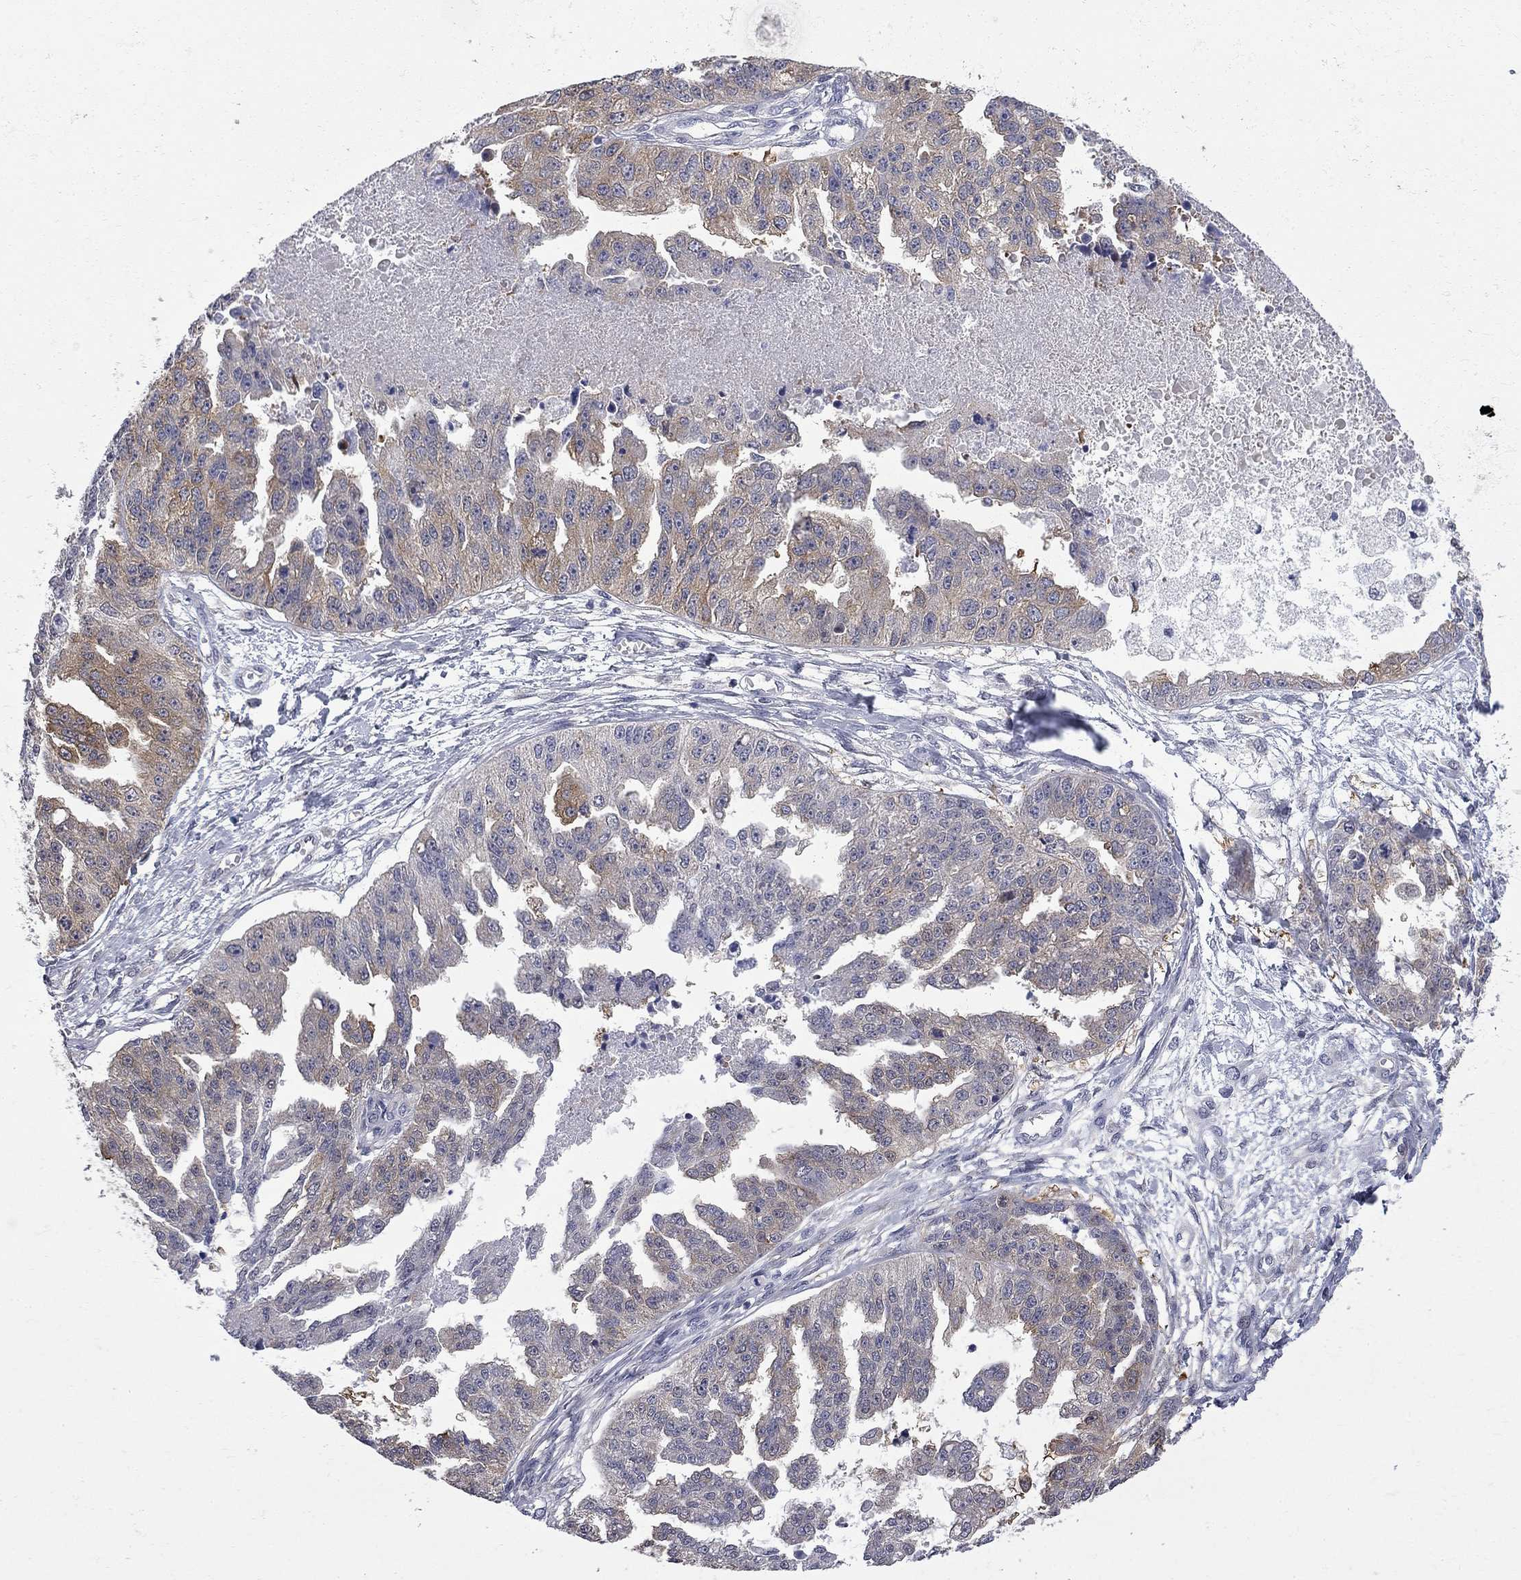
{"staining": {"intensity": "moderate", "quantity": "<25%", "location": "cytoplasmic/membranous"}, "tissue": "ovarian cancer", "cell_type": "Tumor cells", "image_type": "cancer", "snomed": [{"axis": "morphology", "description": "Cystadenocarcinoma, serous, NOS"}, {"axis": "topography", "description": "Ovary"}], "caption": "DAB (3,3'-diaminobenzidine) immunohistochemical staining of human ovarian serous cystadenocarcinoma shows moderate cytoplasmic/membranous protein expression in approximately <25% of tumor cells.", "gene": "GALNT8", "patient": {"sex": "female", "age": 58}}